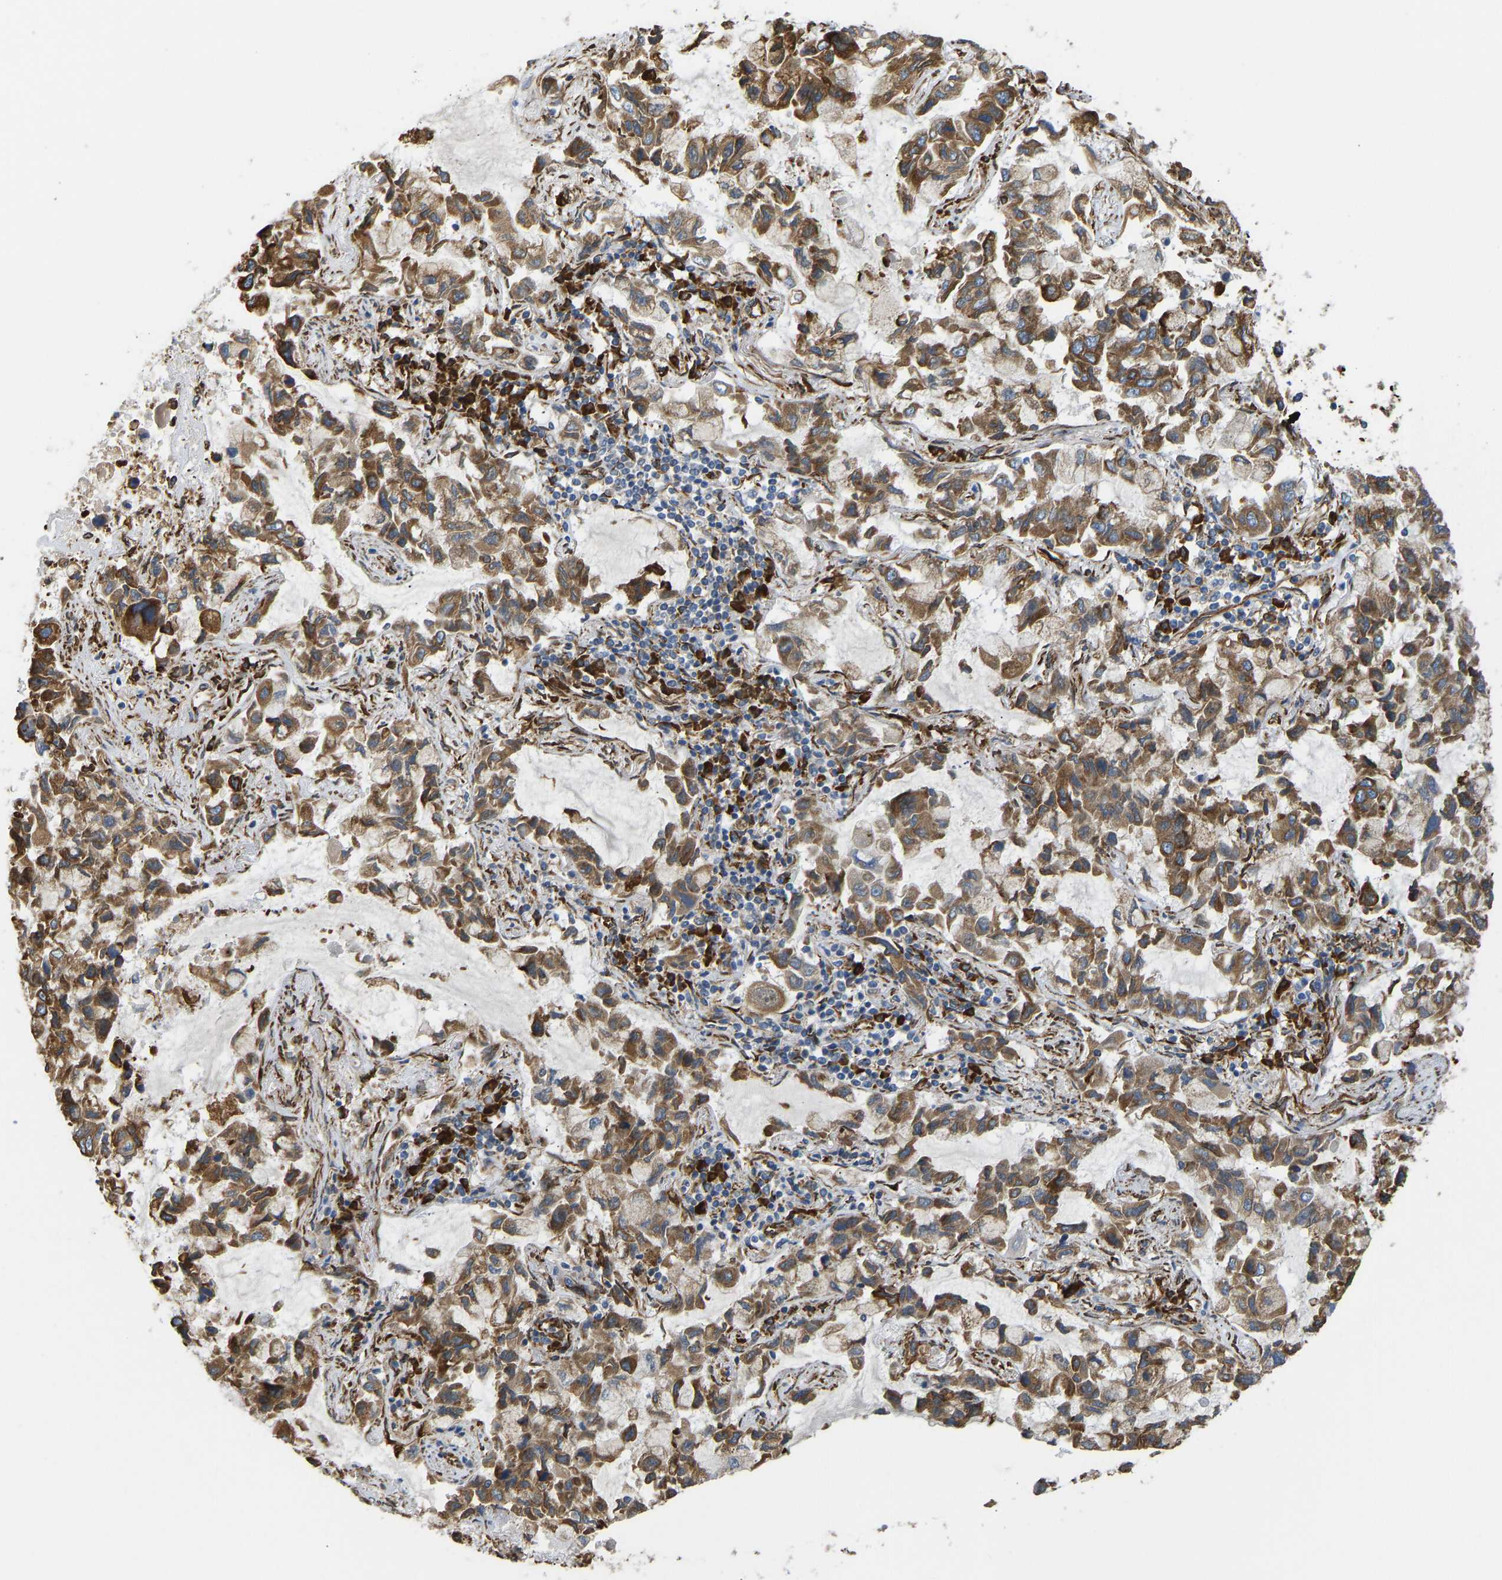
{"staining": {"intensity": "strong", "quantity": ">75%", "location": "cytoplasmic/membranous"}, "tissue": "lung cancer", "cell_type": "Tumor cells", "image_type": "cancer", "snomed": [{"axis": "morphology", "description": "Adenocarcinoma, NOS"}, {"axis": "topography", "description": "Lung"}], "caption": "High-power microscopy captured an immunohistochemistry histopathology image of lung cancer (adenocarcinoma), revealing strong cytoplasmic/membranous positivity in about >75% of tumor cells.", "gene": "BEX3", "patient": {"sex": "male", "age": 64}}